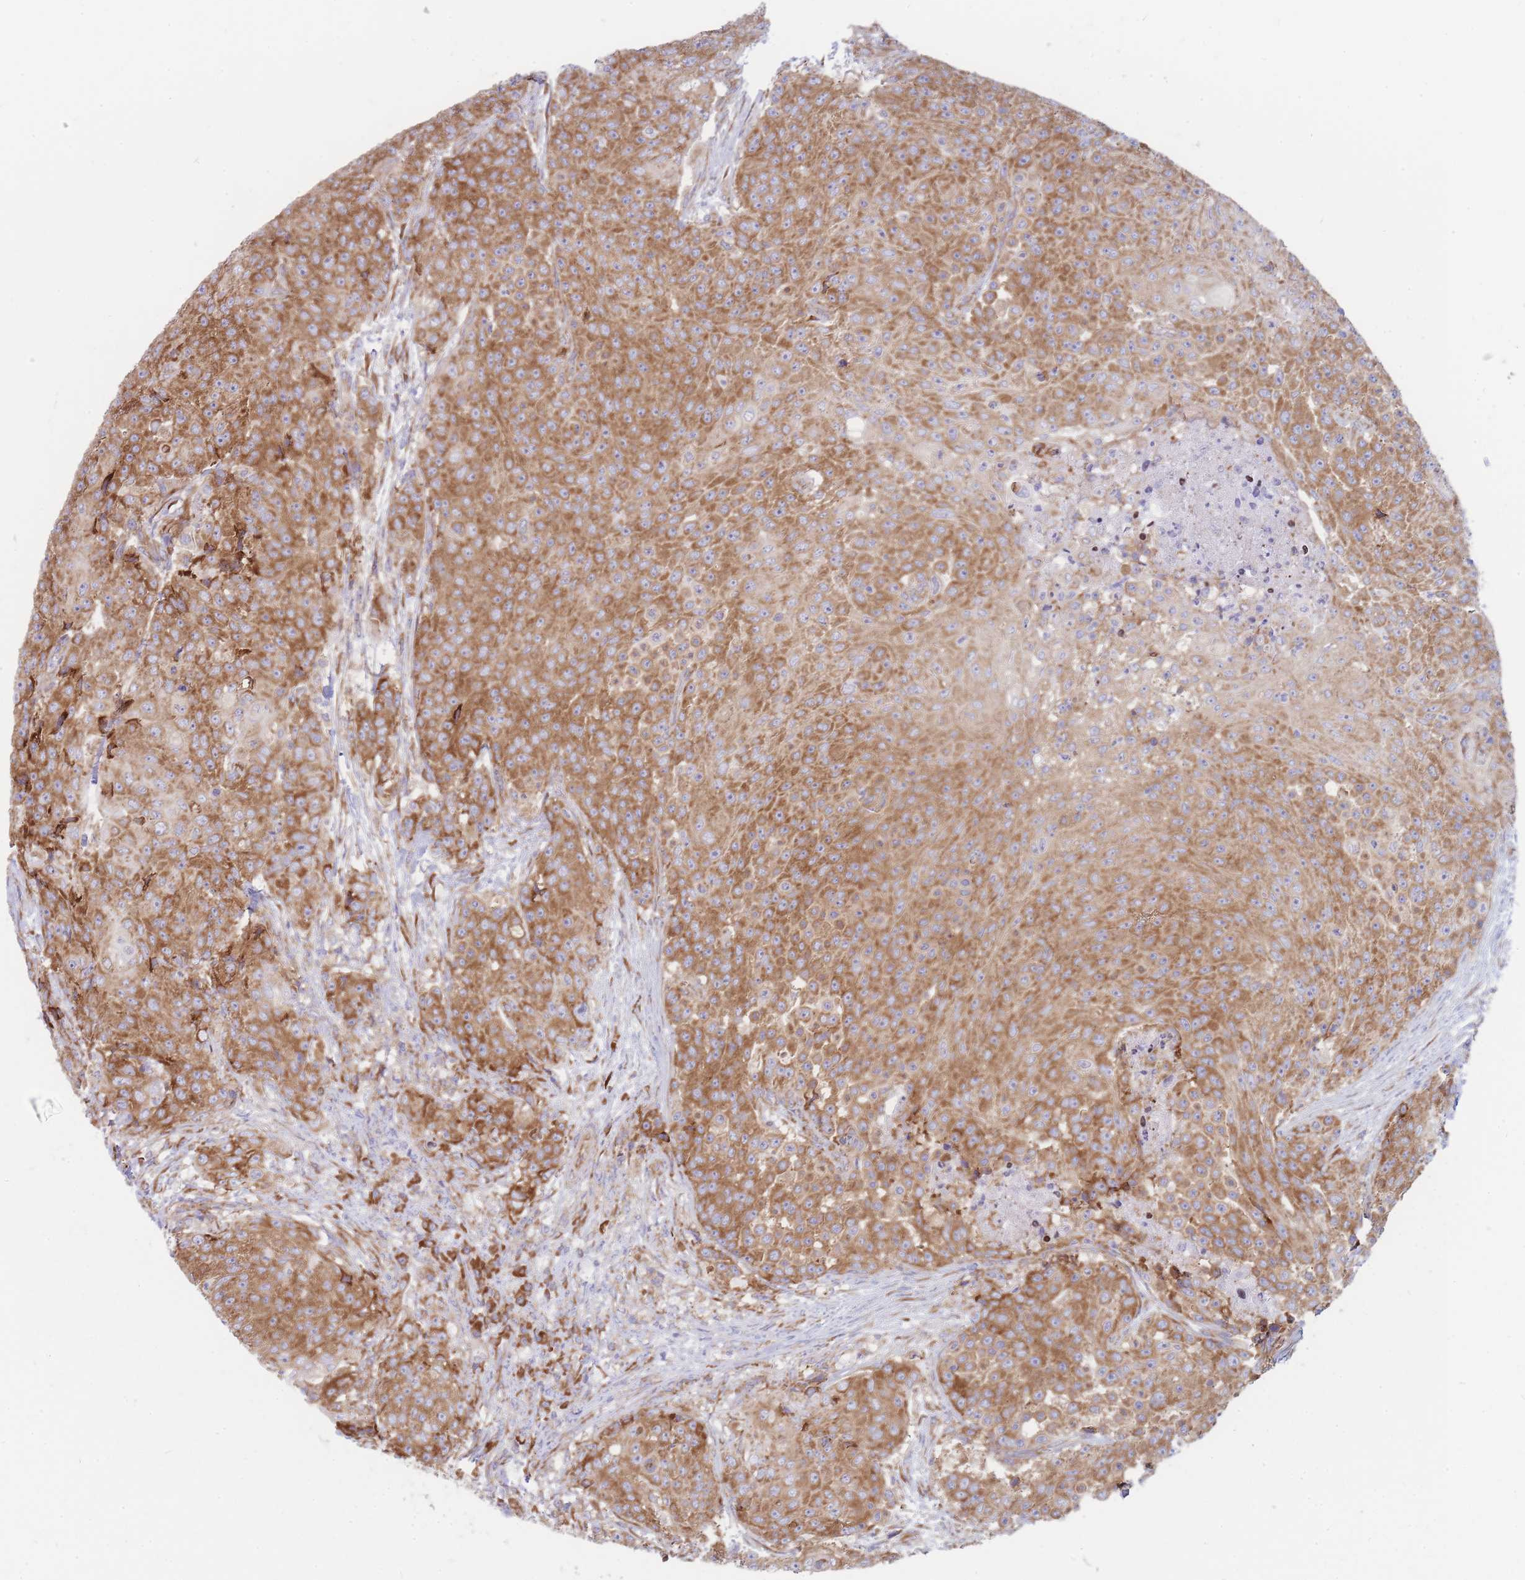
{"staining": {"intensity": "moderate", "quantity": ">75%", "location": "cytoplasmic/membranous"}, "tissue": "urothelial cancer", "cell_type": "Tumor cells", "image_type": "cancer", "snomed": [{"axis": "morphology", "description": "Urothelial carcinoma, High grade"}, {"axis": "topography", "description": "Urinary bladder"}], "caption": "Immunohistochemical staining of human high-grade urothelial carcinoma displays medium levels of moderate cytoplasmic/membranous protein staining in approximately >75% of tumor cells.", "gene": "RPL8", "patient": {"sex": "female", "age": 63}}